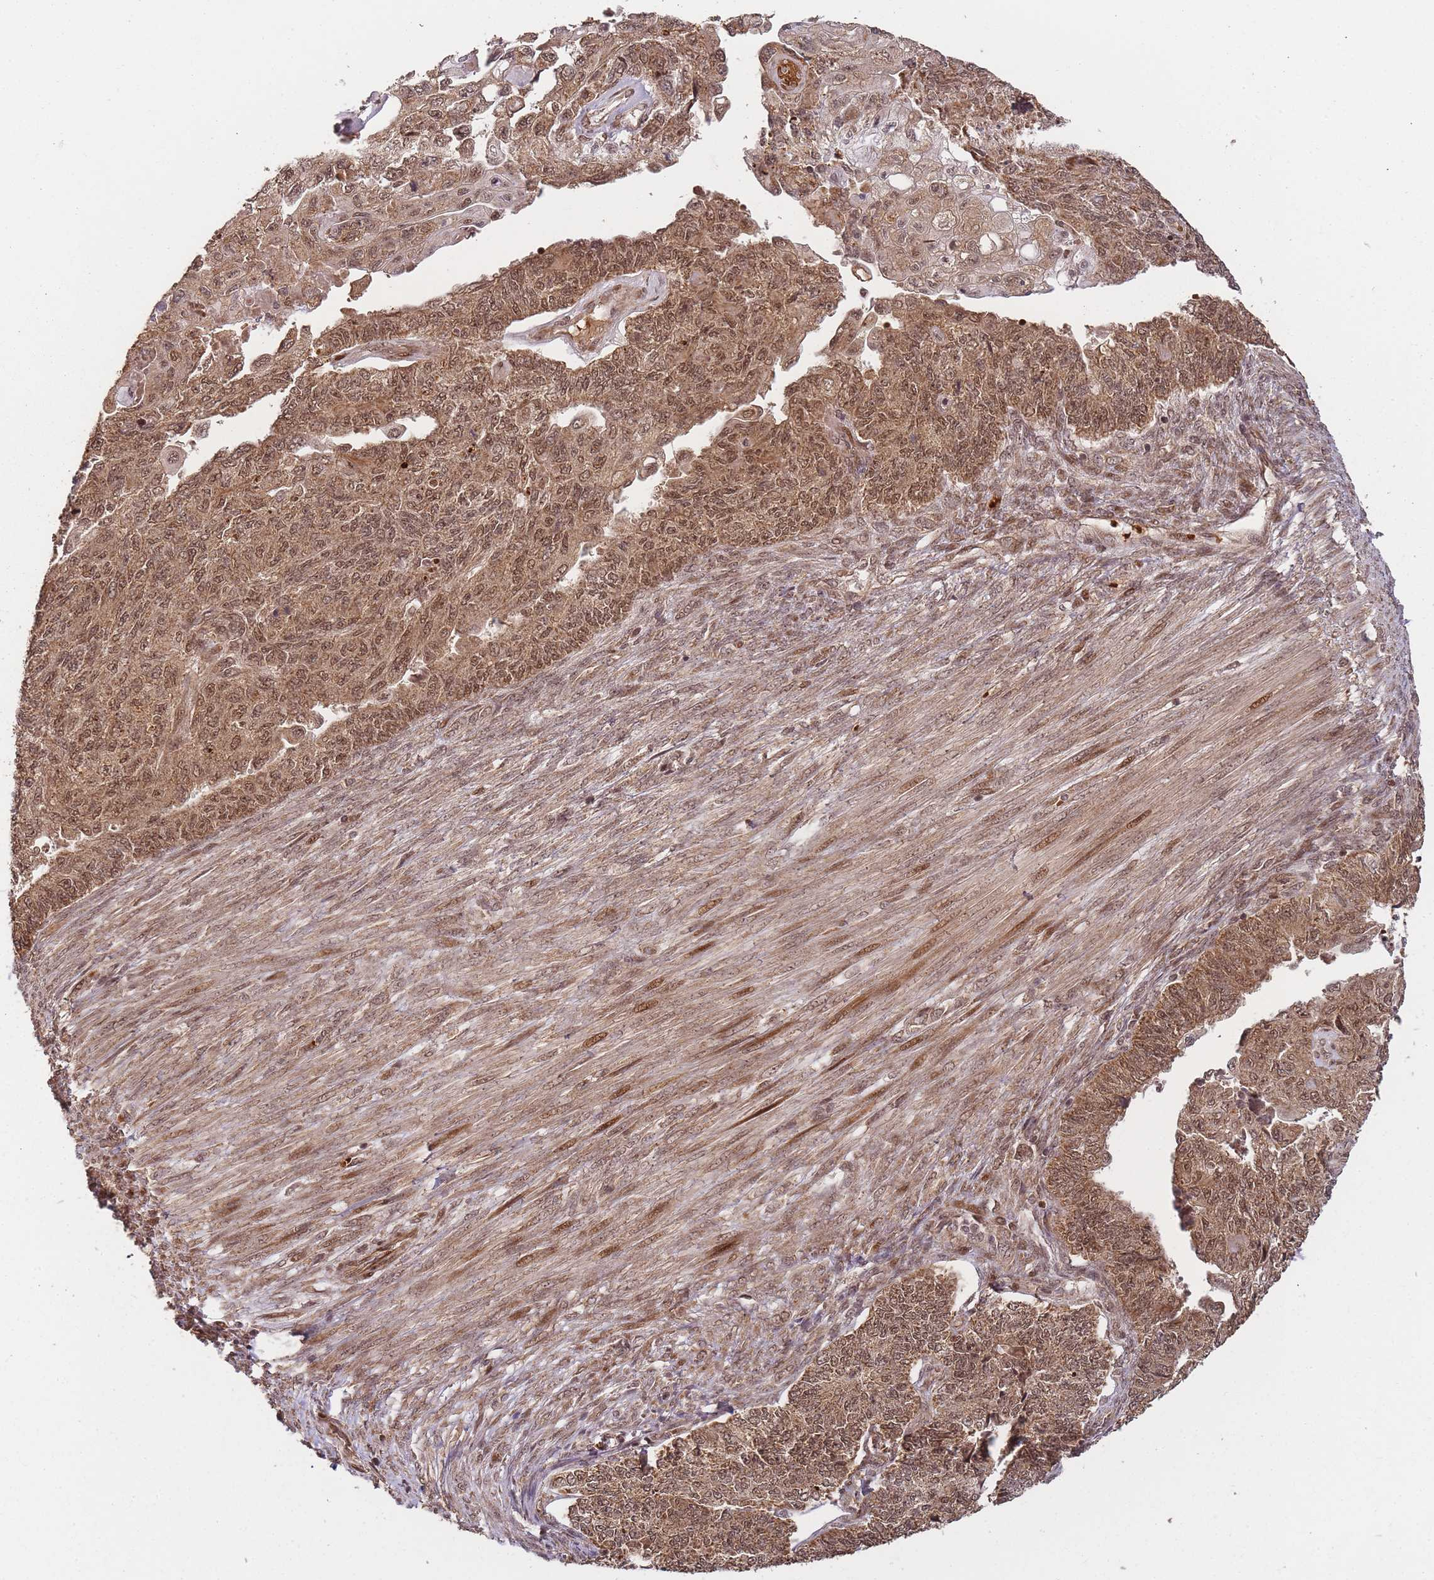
{"staining": {"intensity": "moderate", "quantity": ">75%", "location": "cytoplasmic/membranous,nuclear"}, "tissue": "endometrial cancer", "cell_type": "Tumor cells", "image_type": "cancer", "snomed": [{"axis": "morphology", "description": "Adenocarcinoma, NOS"}, {"axis": "topography", "description": "Endometrium"}], "caption": "Approximately >75% of tumor cells in endometrial adenocarcinoma display moderate cytoplasmic/membranous and nuclear protein expression as visualized by brown immunohistochemical staining.", "gene": "ZNF497", "patient": {"sex": "female", "age": 32}}